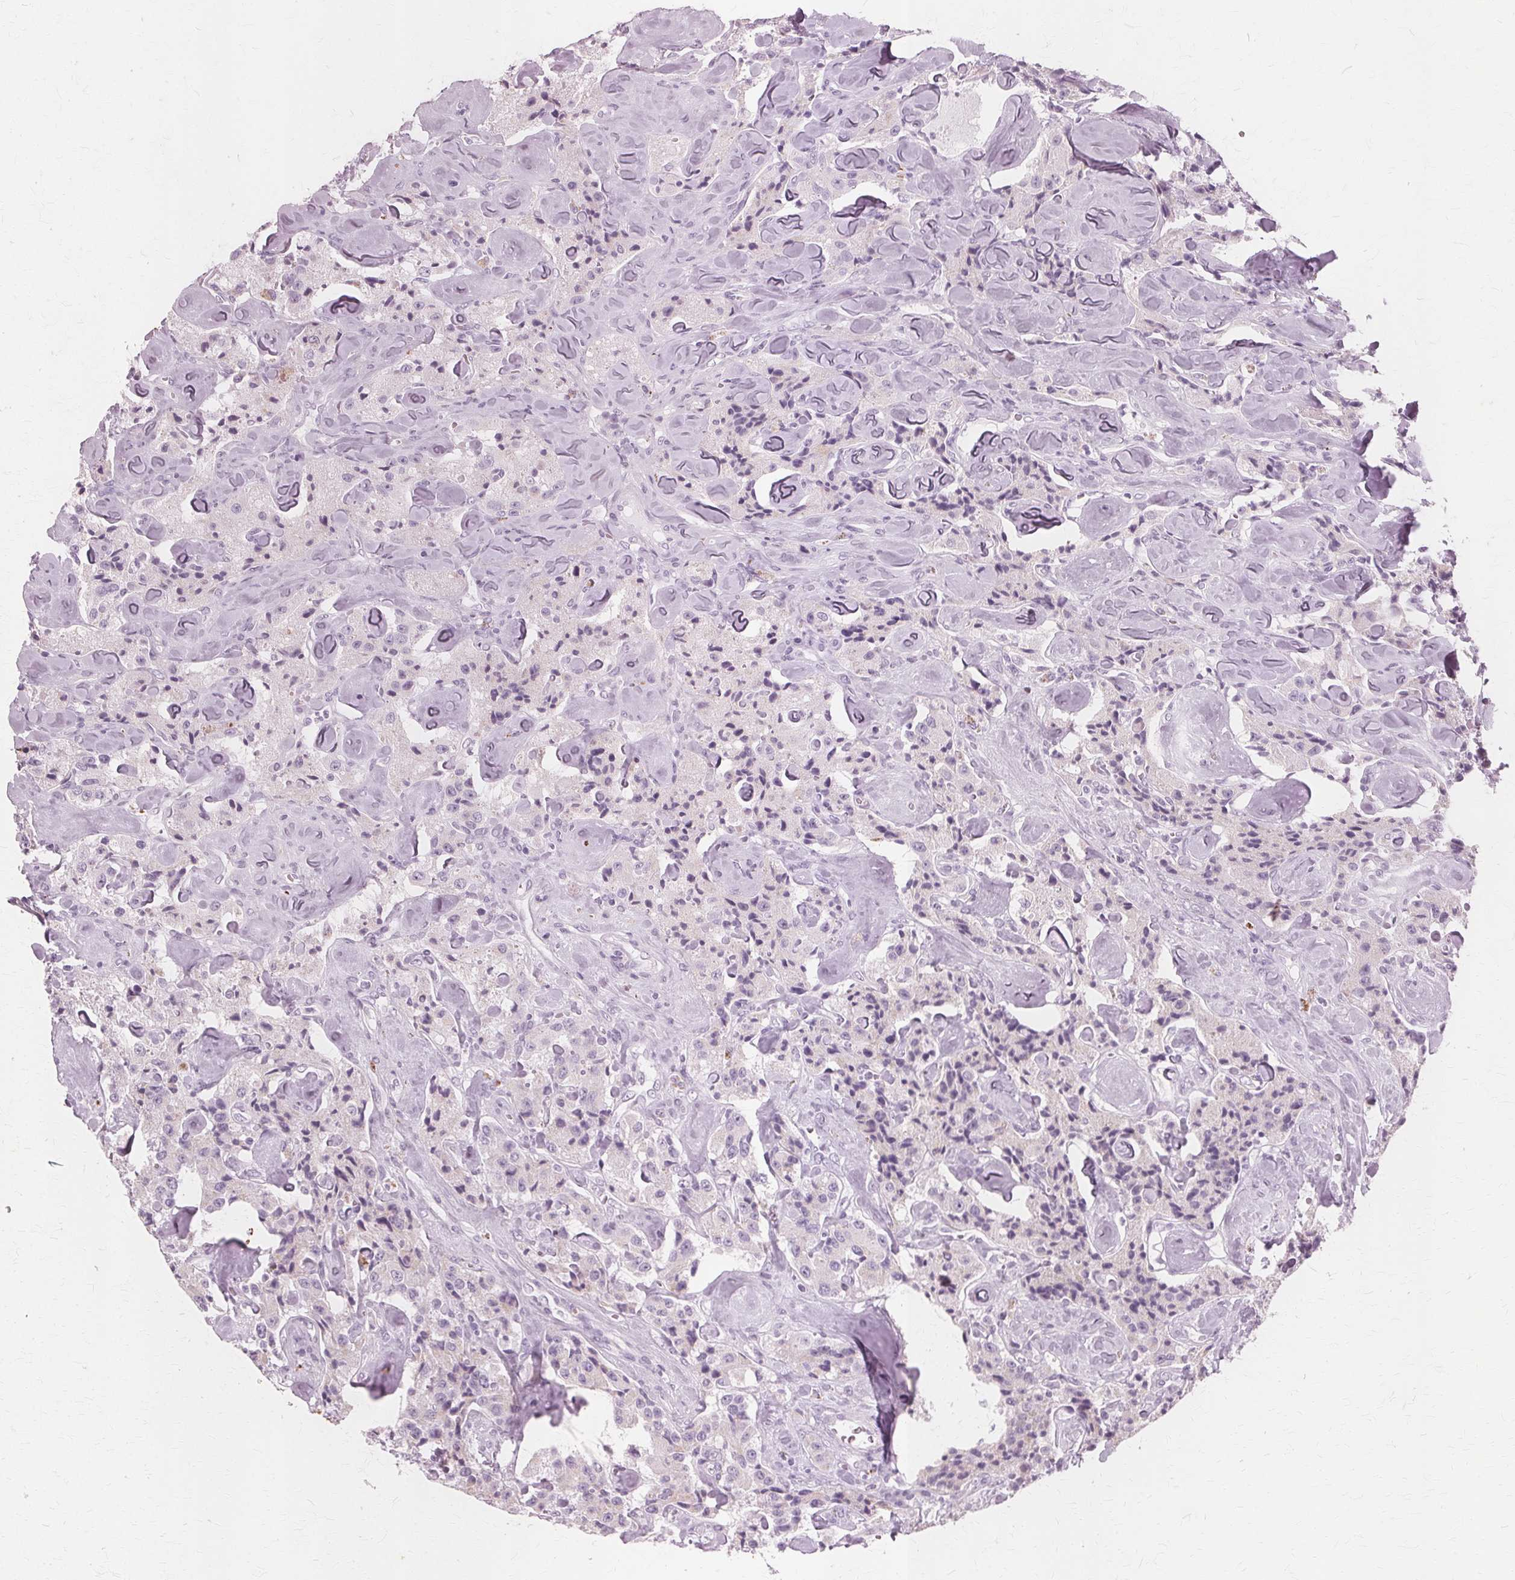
{"staining": {"intensity": "negative", "quantity": "none", "location": "none"}, "tissue": "carcinoid", "cell_type": "Tumor cells", "image_type": "cancer", "snomed": [{"axis": "morphology", "description": "Carcinoid, malignant, NOS"}, {"axis": "topography", "description": "Pancreas"}], "caption": "Tumor cells show no significant positivity in carcinoid (malignant). (Brightfield microscopy of DAB immunohistochemistry at high magnification).", "gene": "DNASE2", "patient": {"sex": "male", "age": 41}}